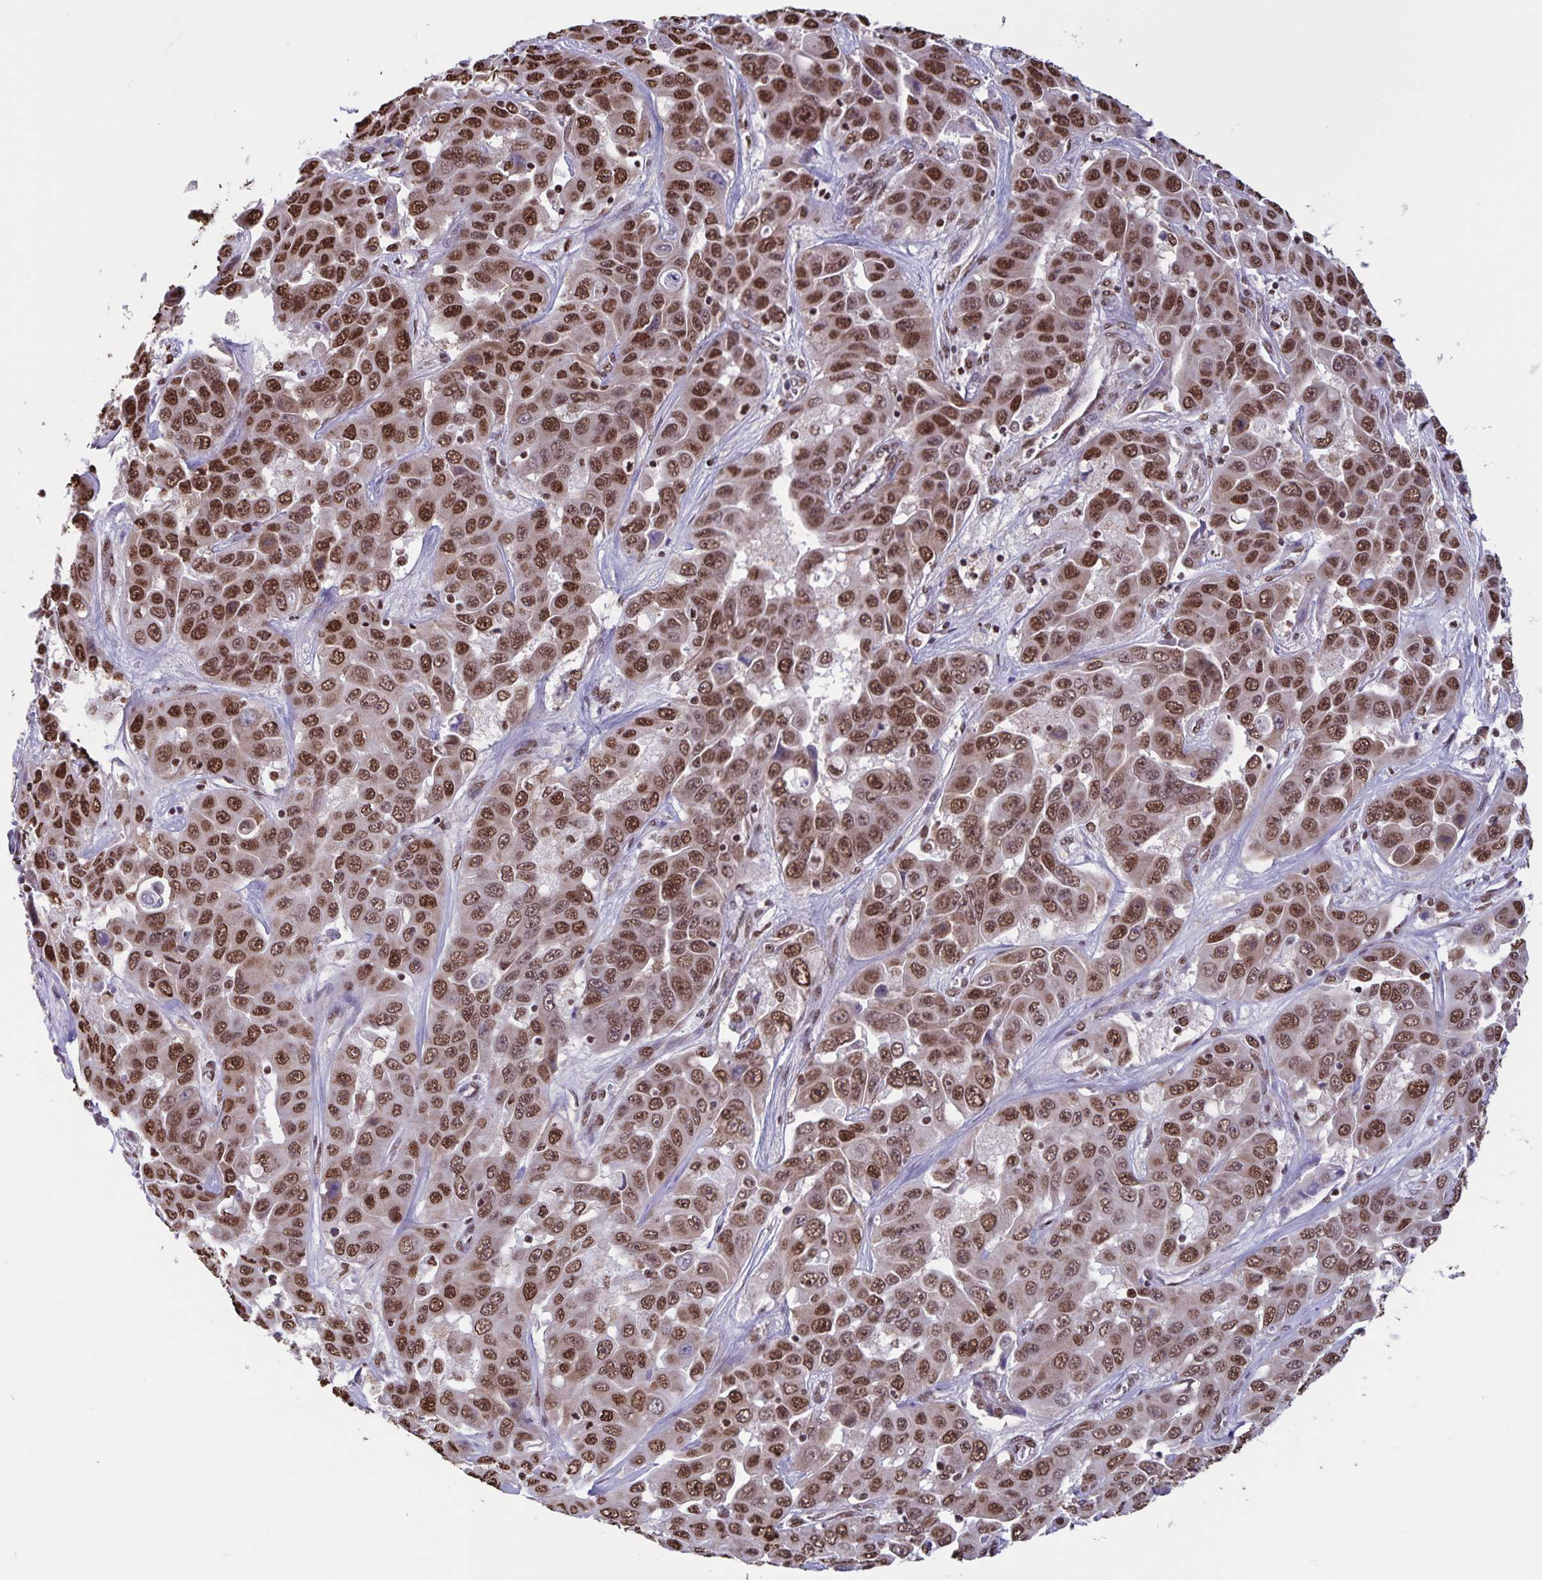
{"staining": {"intensity": "moderate", "quantity": ">75%", "location": "nuclear"}, "tissue": "liver cancer", "cell_type": "Tumor cells", "image_type": "cancer", "snomed": [{"axis": "morphology", "description": "Cholangiocarcinoma"}, {"axis": "topography", "description": "Liver"}], "caption": "Immunohistochemistry (IHC) of cholangiocarcinoma (liver) displays medium levels of moderate nuclear expression in approximately >75% of tumor cells.", "gene": "DUT", "patient": {"sex": "female", "age": 52}}